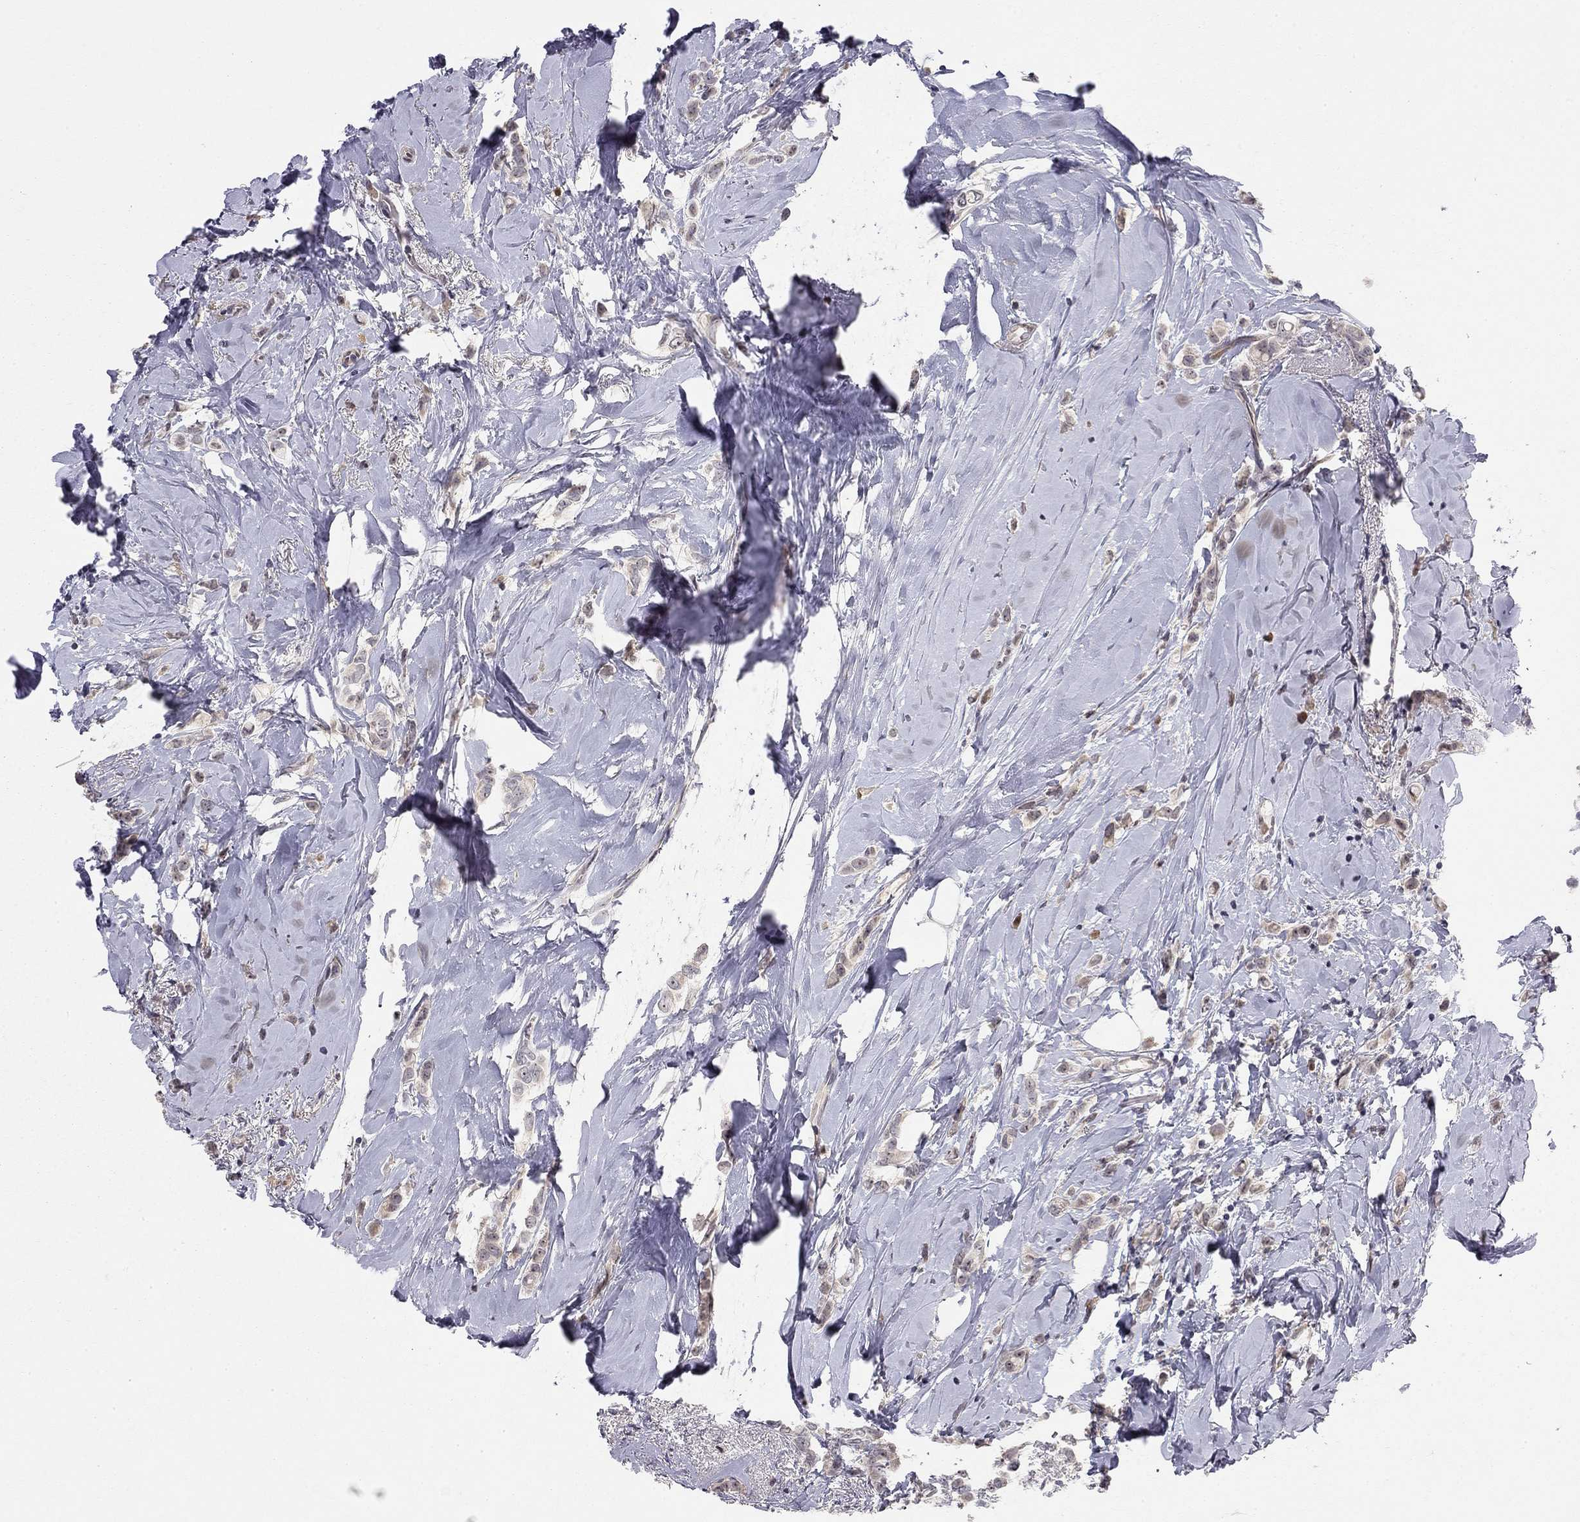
{"staining": {"intensity": "weak", "quantity": "25%-75%", "location": "cytoplasmic/membranous"}, "tissue": "breast cancer", "cell_type": "Tumor cells", "image_type": "cancer", "snomed": [{"axis": "morphology", "description": "Lobular carcinoma"}, {"axis": "topography", "description": "Breast"}], "caption": "Weak cytoplasmic/membranous expression is identified in about 25%-75% of tumor cells in lobular carcinoma (breast). (DAB (3,3'-diaminobenzidine) = brown stain, brightfield microscopy at high magnification).", "gene": "STXBP6", "patient": {"sex": "female", "age": 66}}